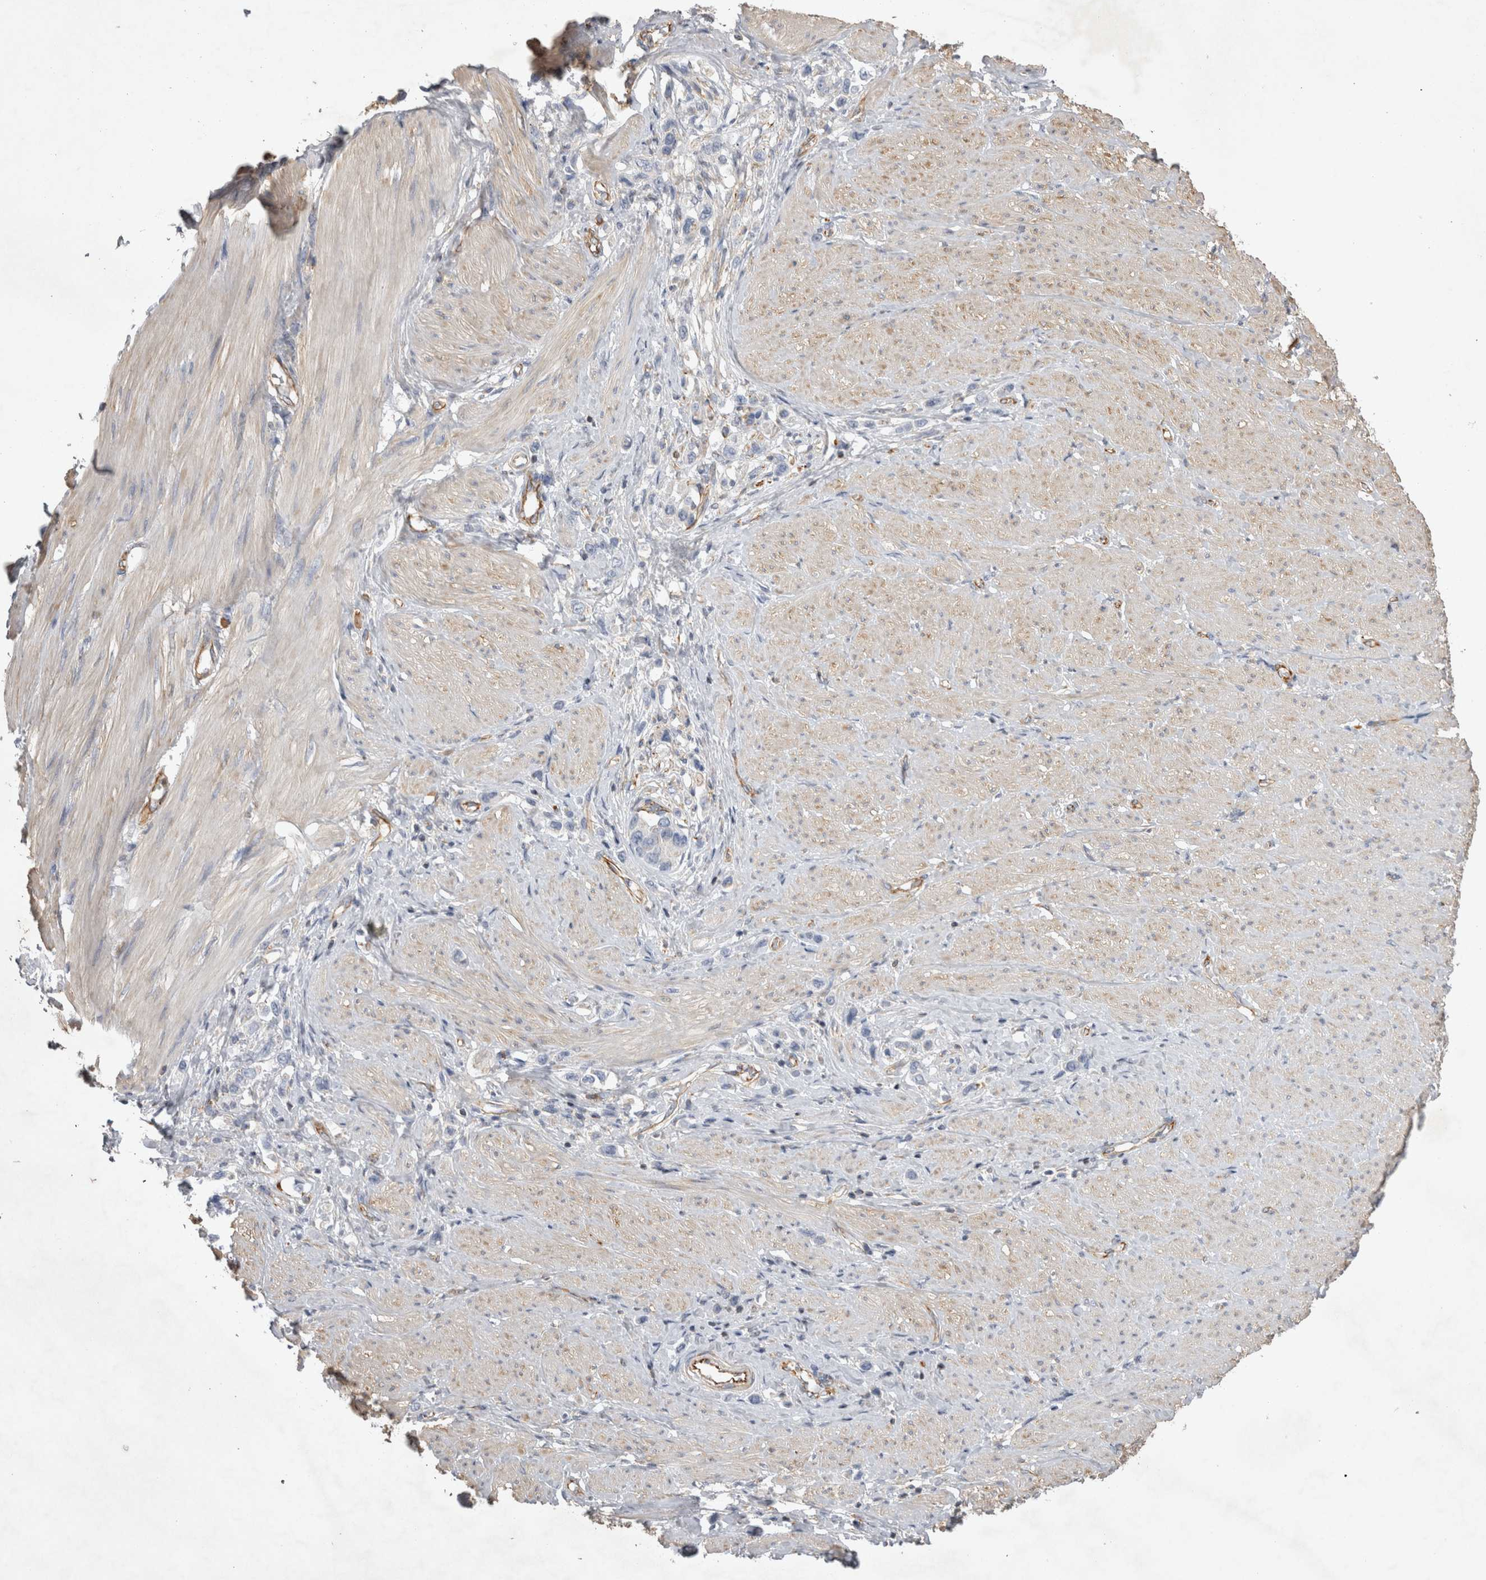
{"staining": {"intensity": "negative", "quantity": "none", "location": "none"}, "tissue": "stomach cancer", "cell_type": "Tumor cells", "image_type": "cancer", "snomed": [{"axis": "morphology", "description": "Adenocarcinoma, NOS"}, {"axis": "topography", "description": "Stomach"}], "caption": "Photomicrograph shows no protein expression in tumor cells of stomach adenocarcinoma tissue. (DAB immunohistochemistry visualized using brightfield microscopy, high magnification).", "gene": "STRADB", "patient": {"sex": "female", "age": 65}}